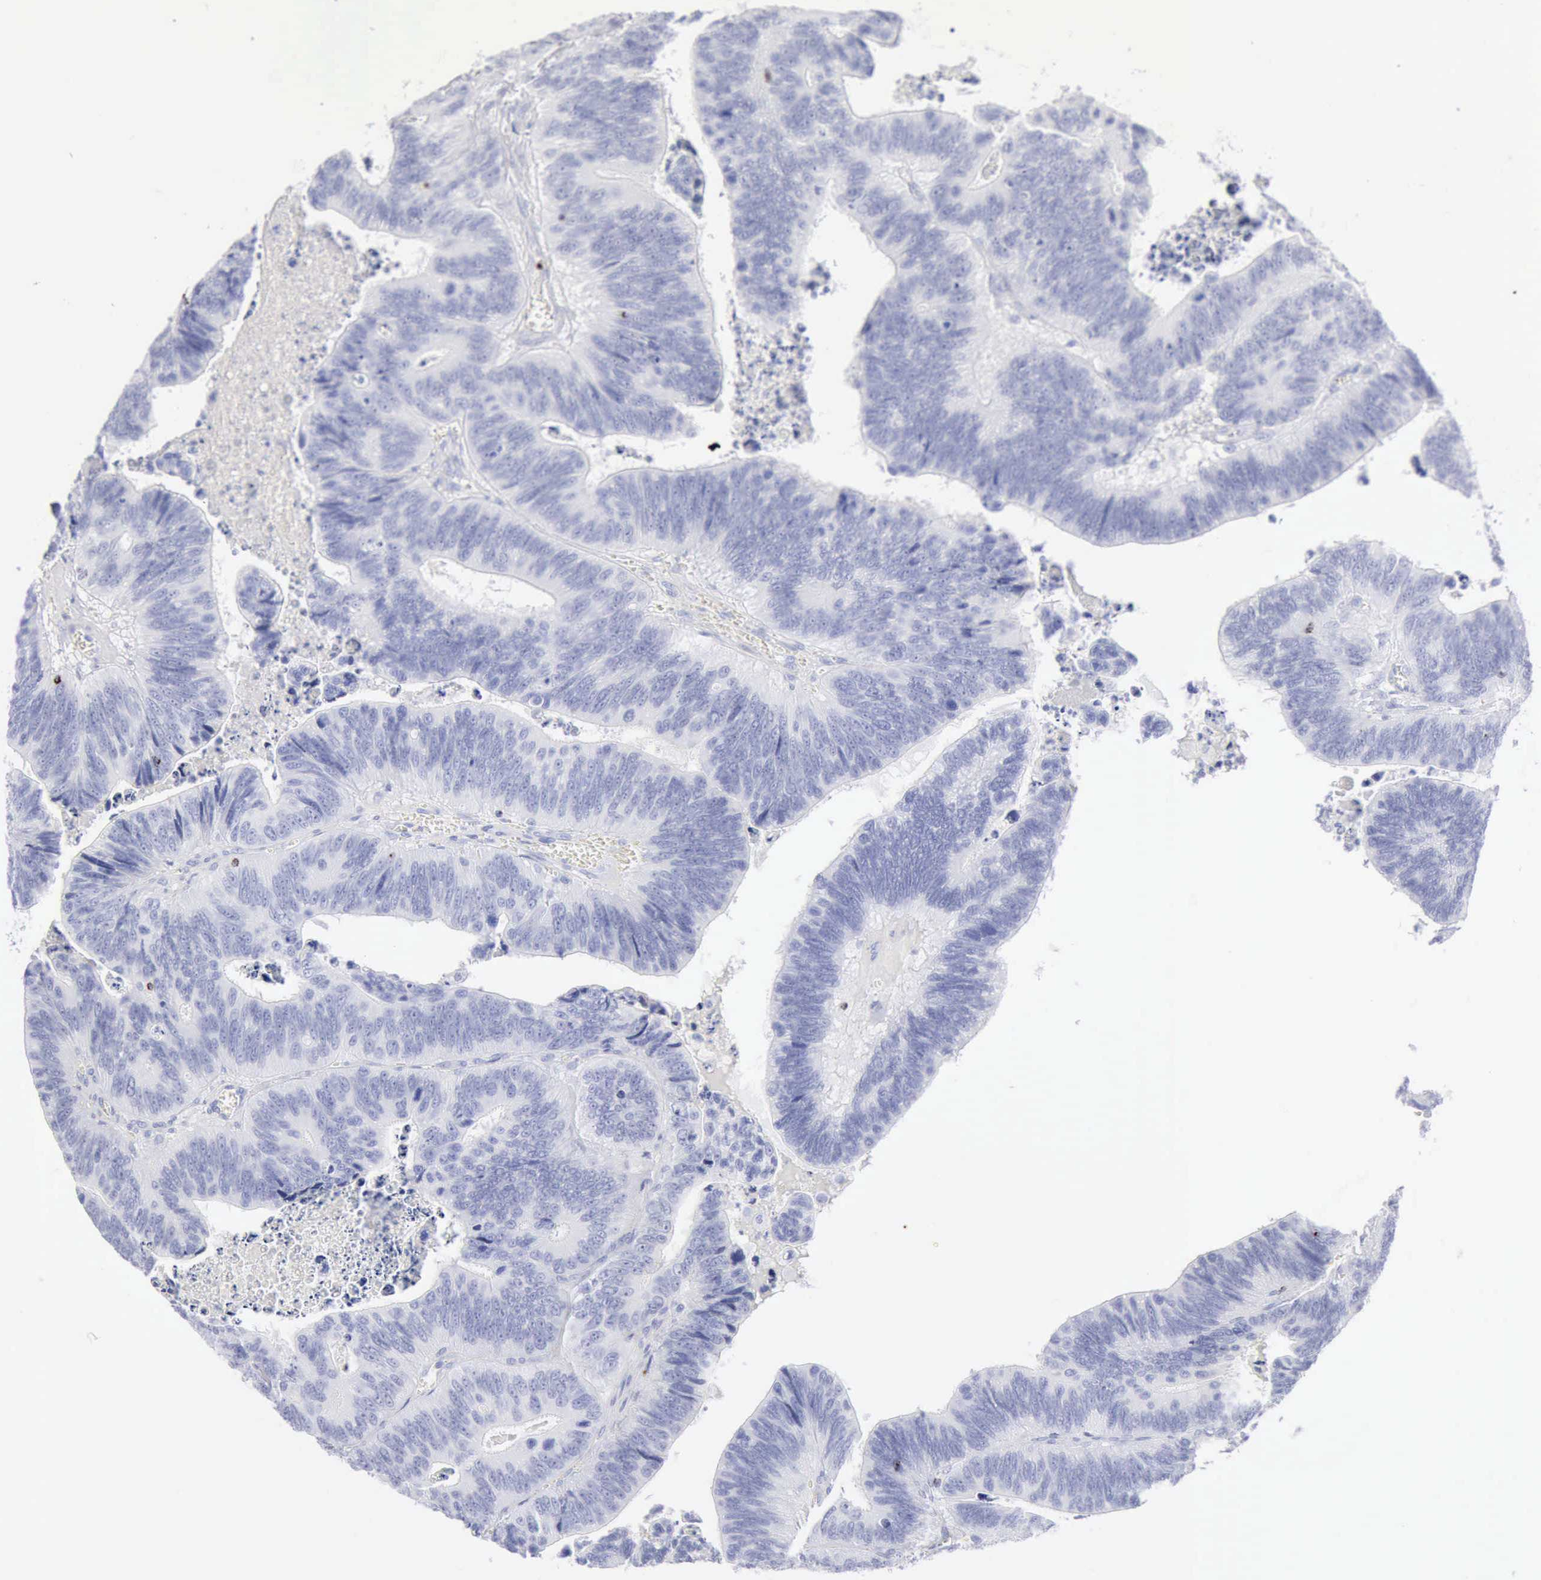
{"staining": {"intensity": "negative", "quantity": "none", "location": "none"}, "tissue": "colorectal cancer", "cell_type": "Tumor cells", "image_type": "cancer", "snomed": [{"axis": "morphology", "description": "Adenocarcinoma, NOS"}, {"axis": "topography", "description": "Colon"}], "caption": "Tumor cells are negative for brown protein staining in adenocarcinoma (colorectal).", "gene": "GZMB", "patient": {"sex": "male", "age": 72}}